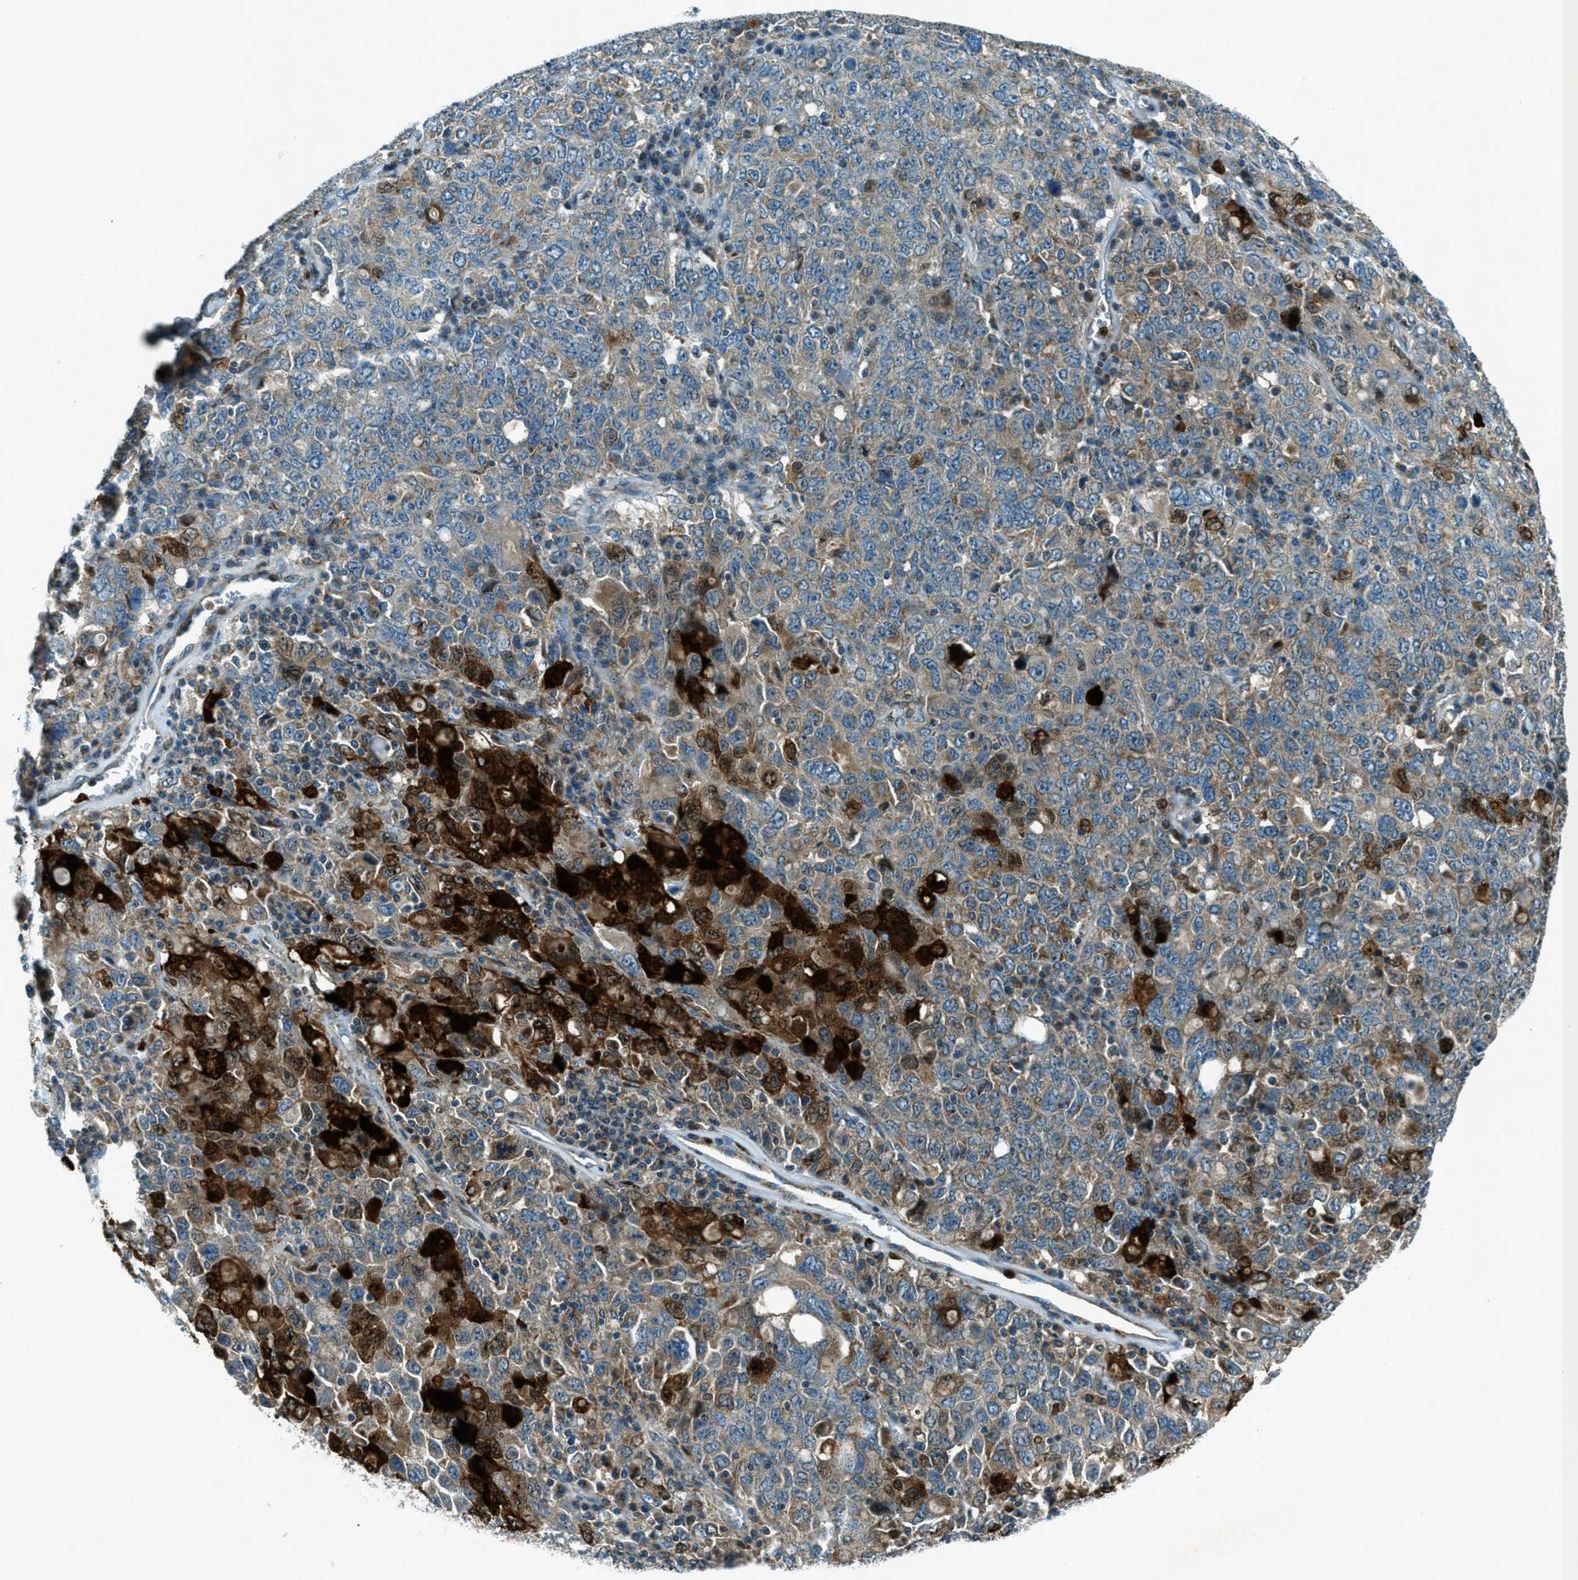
{"staining": {"intensity": "moderate", "quantity": "<25%", "location": "cytoplasmic/membranous"}, "tissue": "ovarian cancer", "cell_type": "Tumor cells", "image_type": "cancer", "snomed": [{"axis": "morphology", "description": "Carcinoma, endometroid"}, {"axis": "topography", "description": "Ovary"}], "caption": "An image of human ovarian cancer stained for a protein shows moderate cytoplasmic/membranous brown staining in tumor cells.", "gene": "FAR1", "patient": {"sex": "female", "age": 62}}